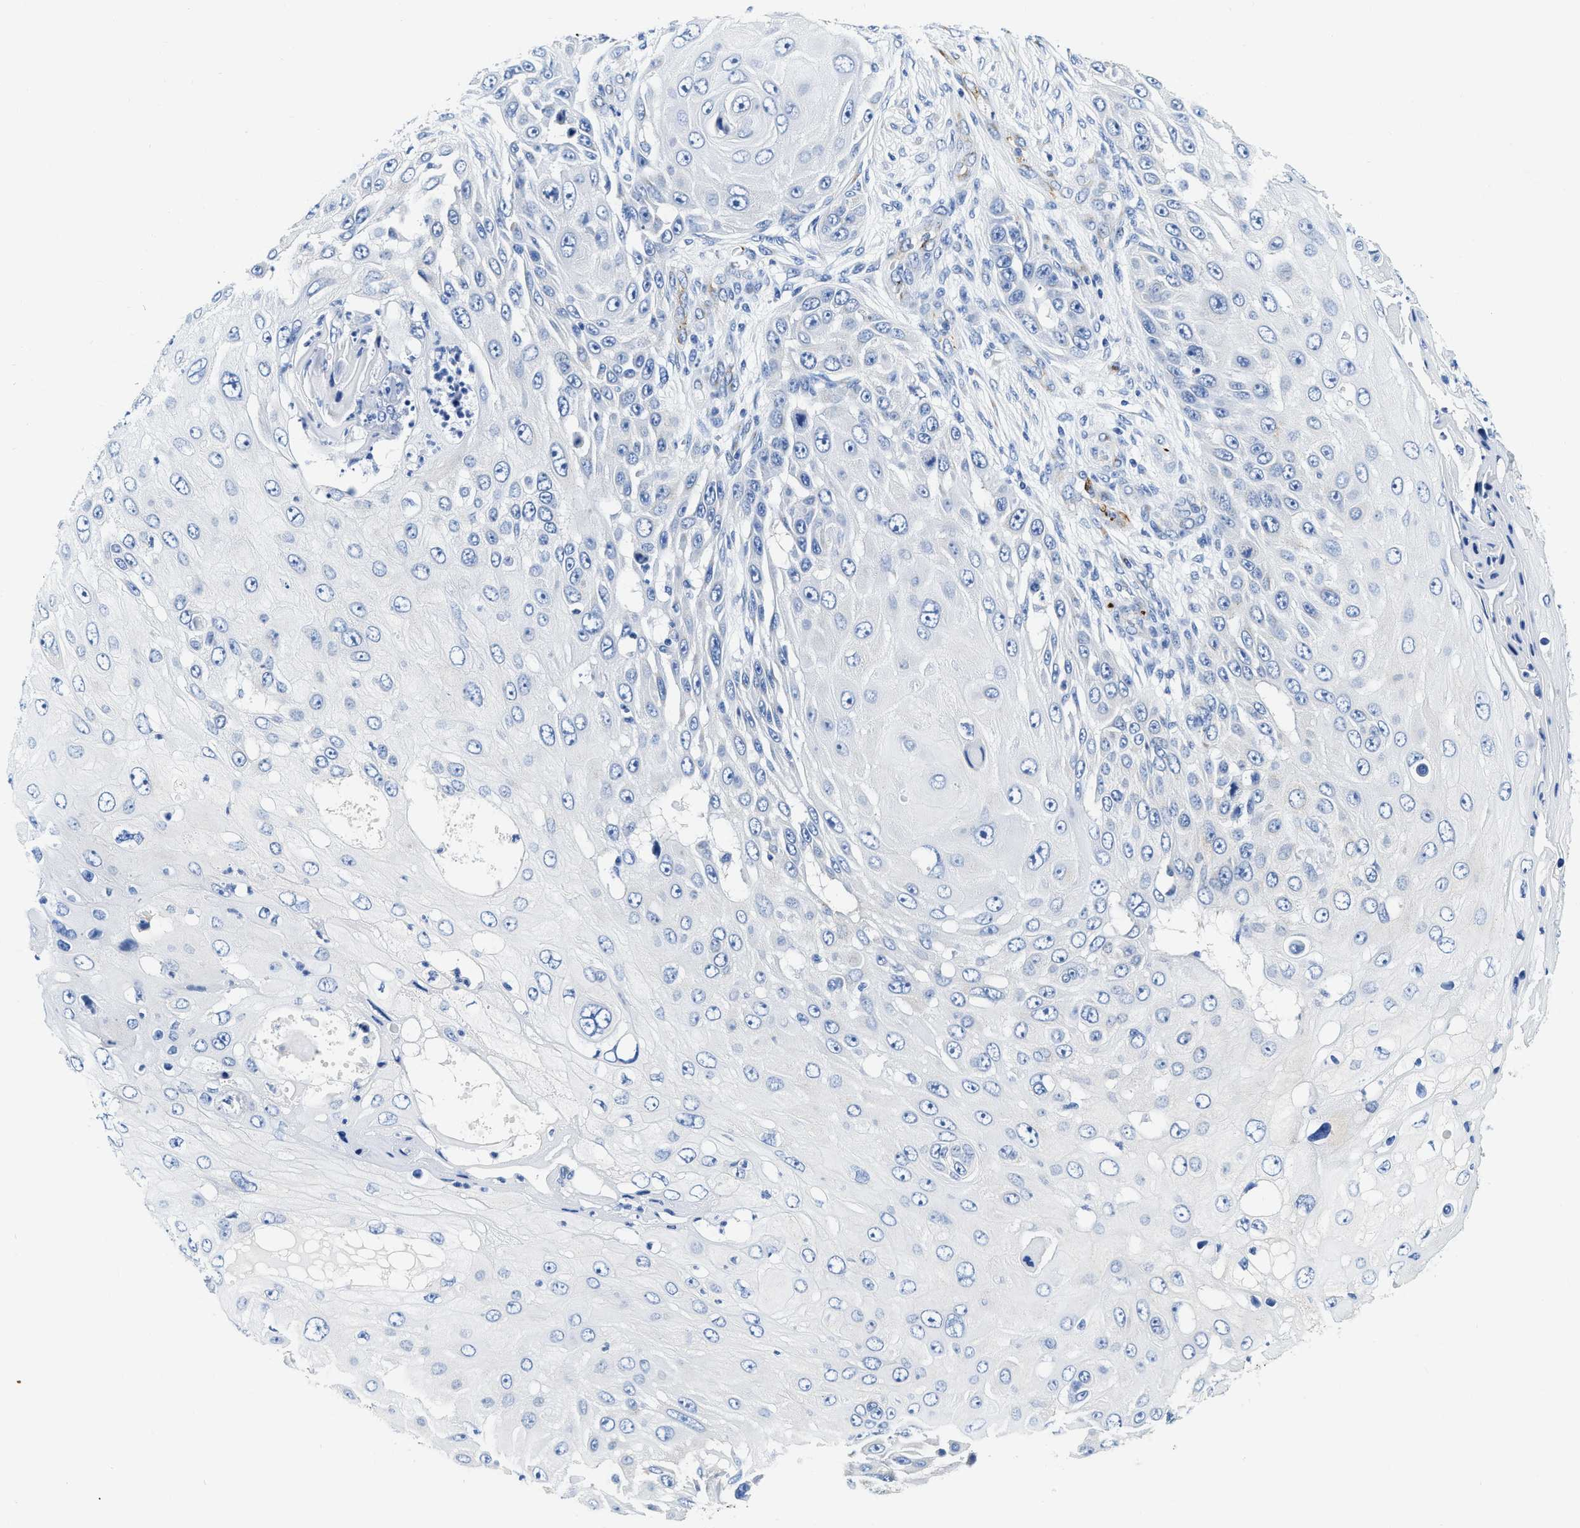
{"staining": {"intensity": "negative", "quantity": "none", "location": "none"}, "tissue": "skin cancer", "cell_type": "Tumor cells", "image_type": "cancer", "snomed": [{"axis": "morphology", "description": "Squamous cell carcinoma, NOS"}, {"axis": "topography", "description": "Skin"}], "caption": "DAB immunohistochemical staining of human squamous cell carcinoma (skin) demonstrates no significant expression in tumor cells.", "gene": "TVP23B", "patient": {"sex": "female", "age": 44}}